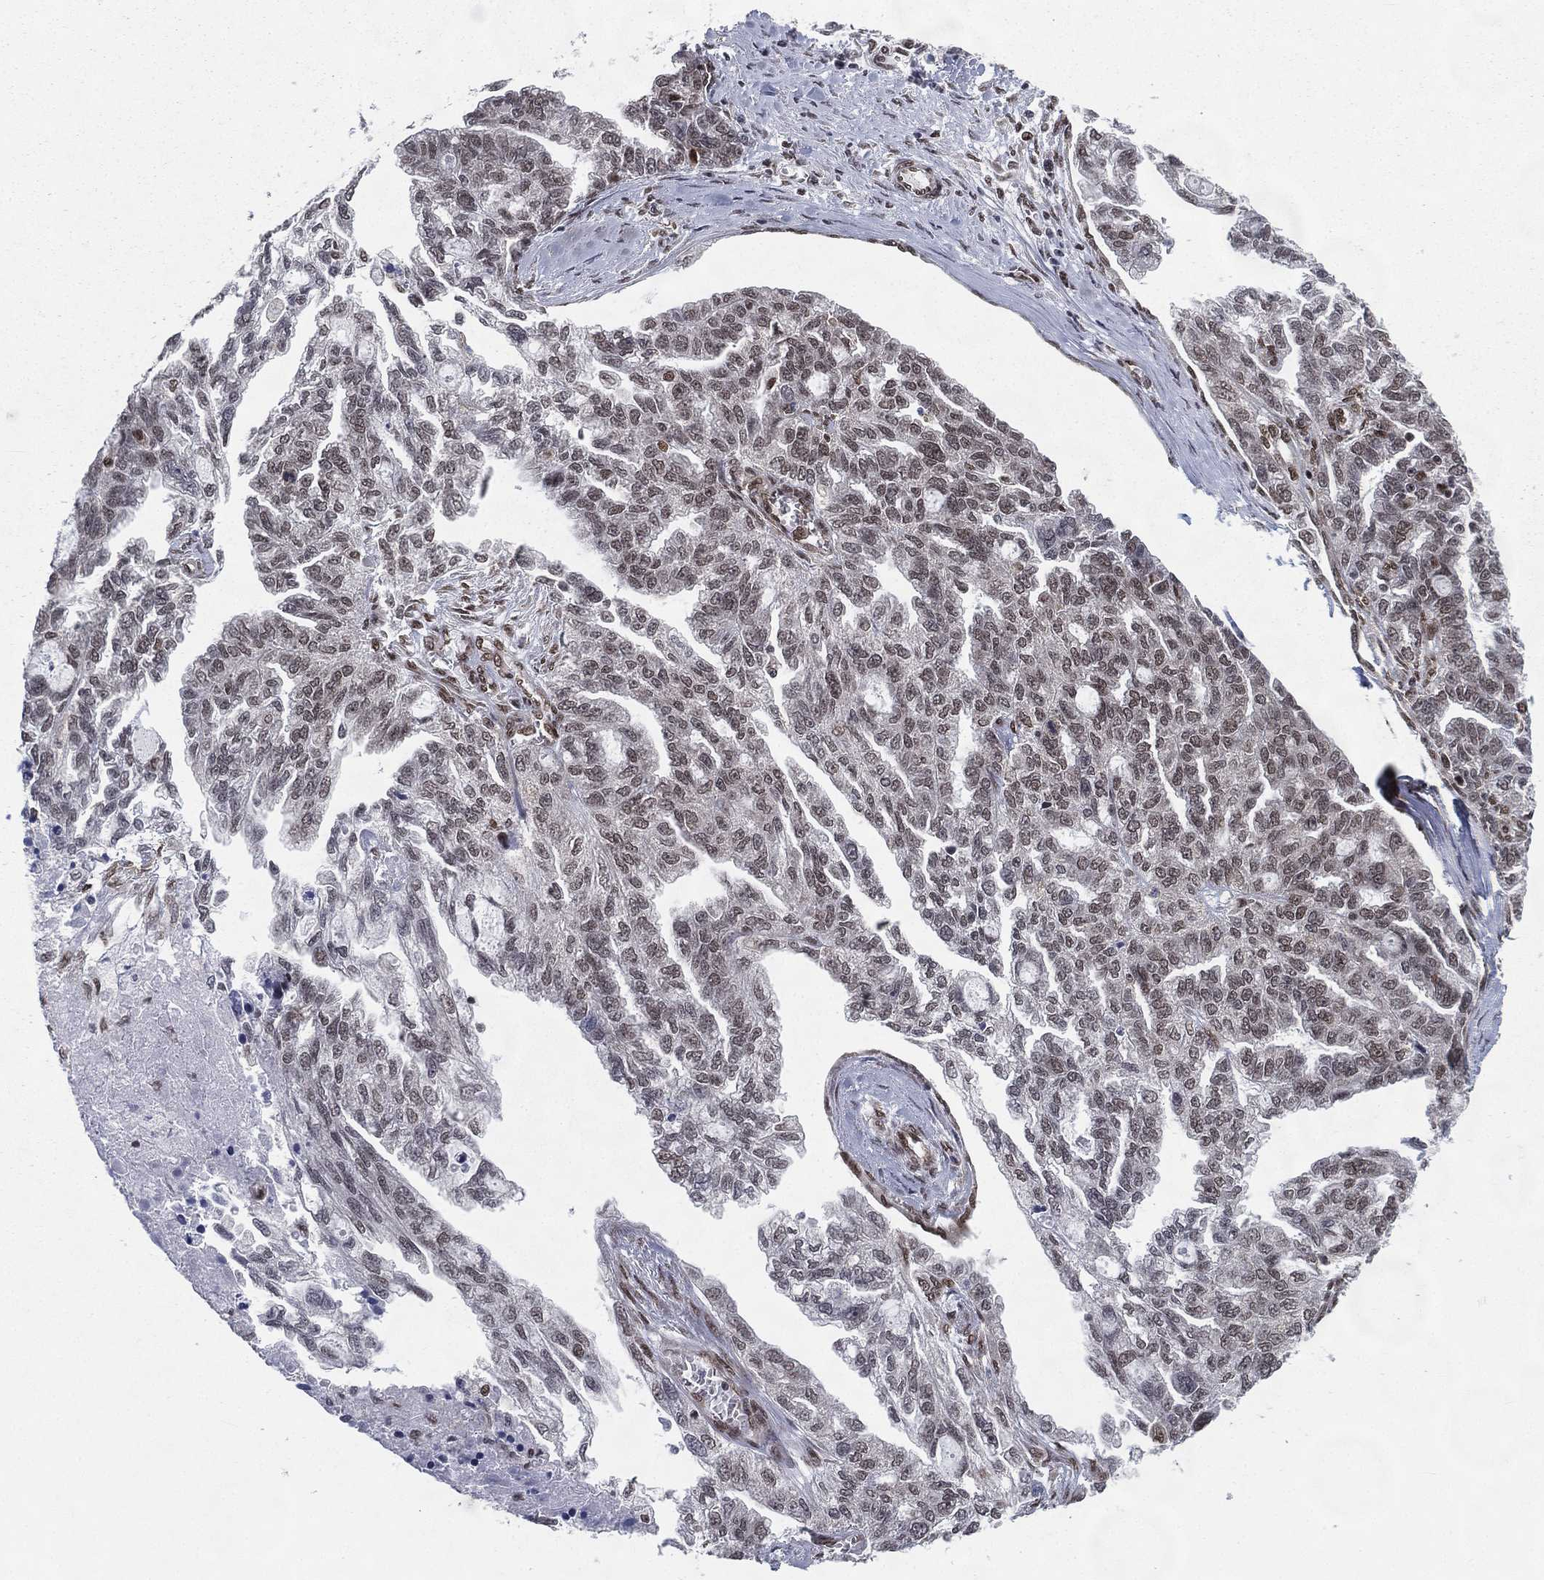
{"staining": {"intensity": "negative", "quantity": "none", "location": "none"}, "tissue": "ovarian cancer", "cell_type": "Tumor cells", "image_type": "cancer", "snomed": [{"axis": "morphology", "description": "Cystadenocarcinoma, serous, NOS"}, {"axis": "topography", "description": "Ovary"}], "caption": "There is no significant positivity in tumor cells of serous cystadenocarcinoma (ovarian).", "gene": "FUBP3", "patient": {"sex": "female", "age": 51}}